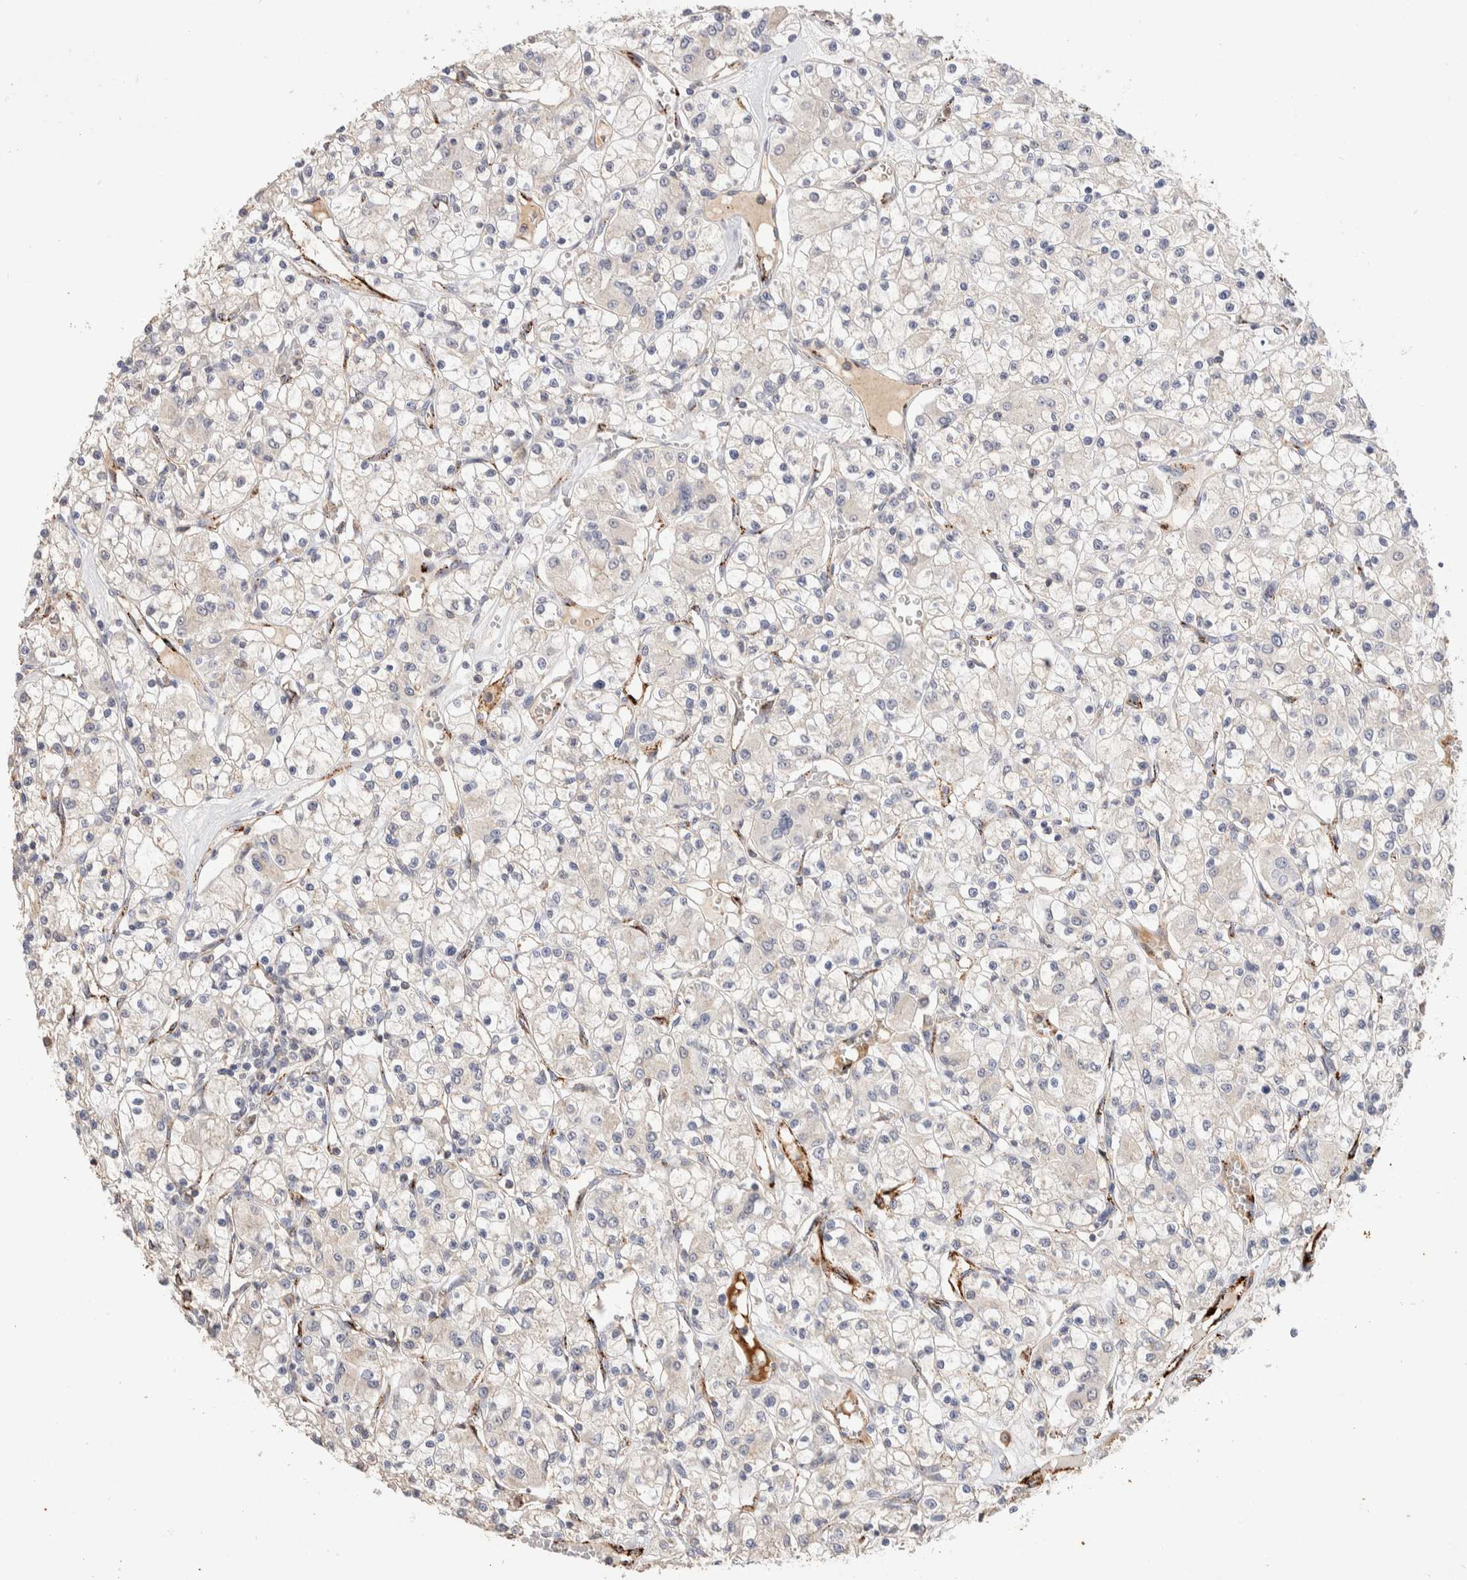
{"staining": {"intensity": "negative", "quantity": "none", "location": "none"}, "tissue": "renal cancer", "cell_type": "Tumor cells", "image_type": "cancer", "snomed": [{"axis": "morphology", "description": "Adenocarcinoma, NOS"}, {"axis": "topography", "description": "Kidney"}], "caption": "Immunohistochemistry (IHC) micrograph of adenocarcinoma (renal) stained for a protein (brown), which exhibits no positivity in tumor cells. (Stains: DAB IHC with hematoxylin counter stain, Microscopy: brightfield microscopy at high magnification).", "gene": "NSMAF", "patient": {"sex": "female", "age": 59}}